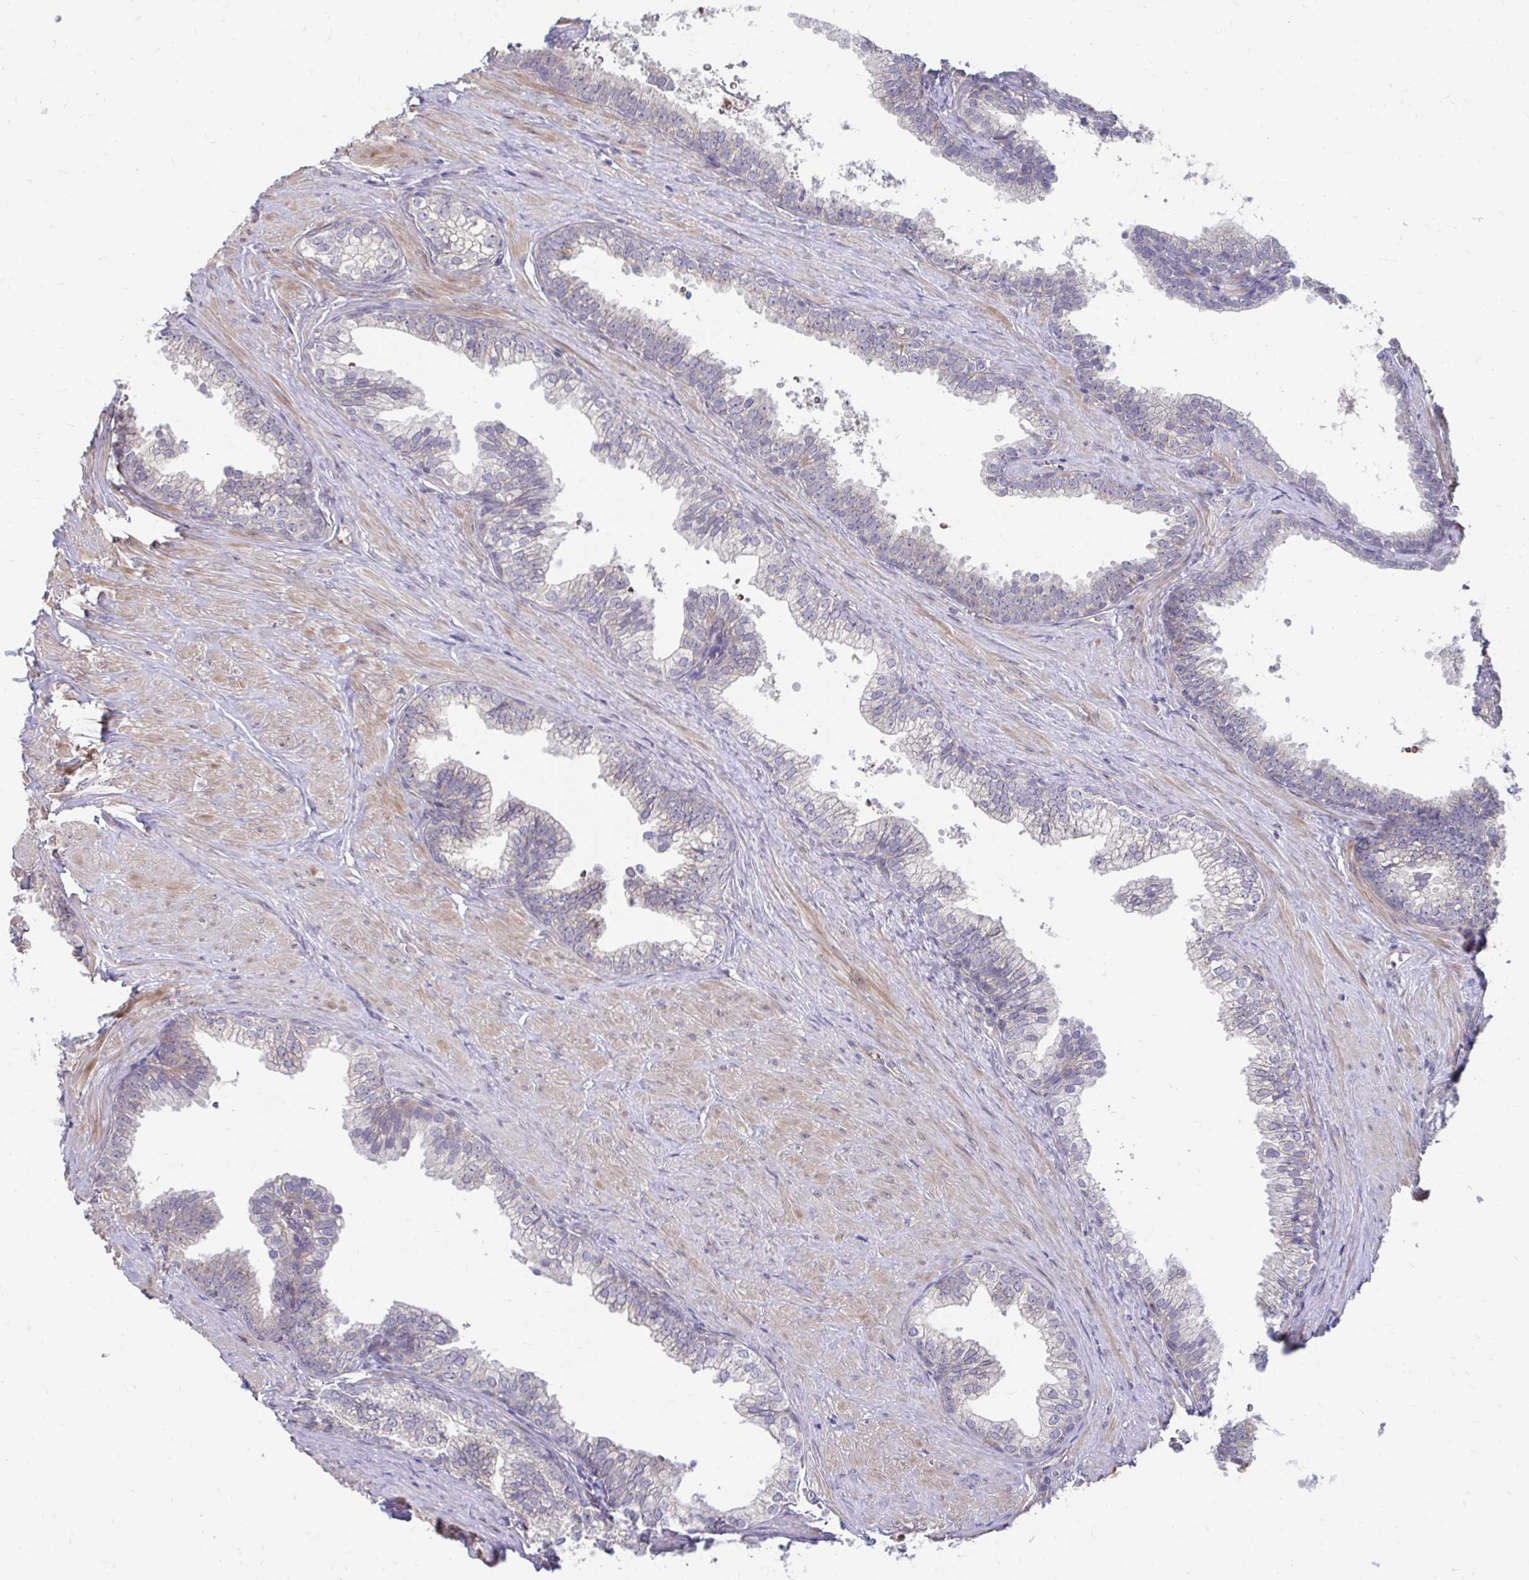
{"staining": {"intensity": "negative", "quantity": "none", "location": "none"}, "tissue": "prostate", "cell_type": "Glandular cells", "image_type": "normal", "snomed": [{"axis": "morphology", "description": "Normal tissue, NOS"}, {"axis": "topography", "description": "Prostate"}, {"axis": "topography", "description": "Peripheral nerve tissue"}], "caption": "The photomicrograph exhibits no significant positivity in glandular cells of prostate.", "gene": "ITPR2", "patient": {"sex": "male", "age": 55}}